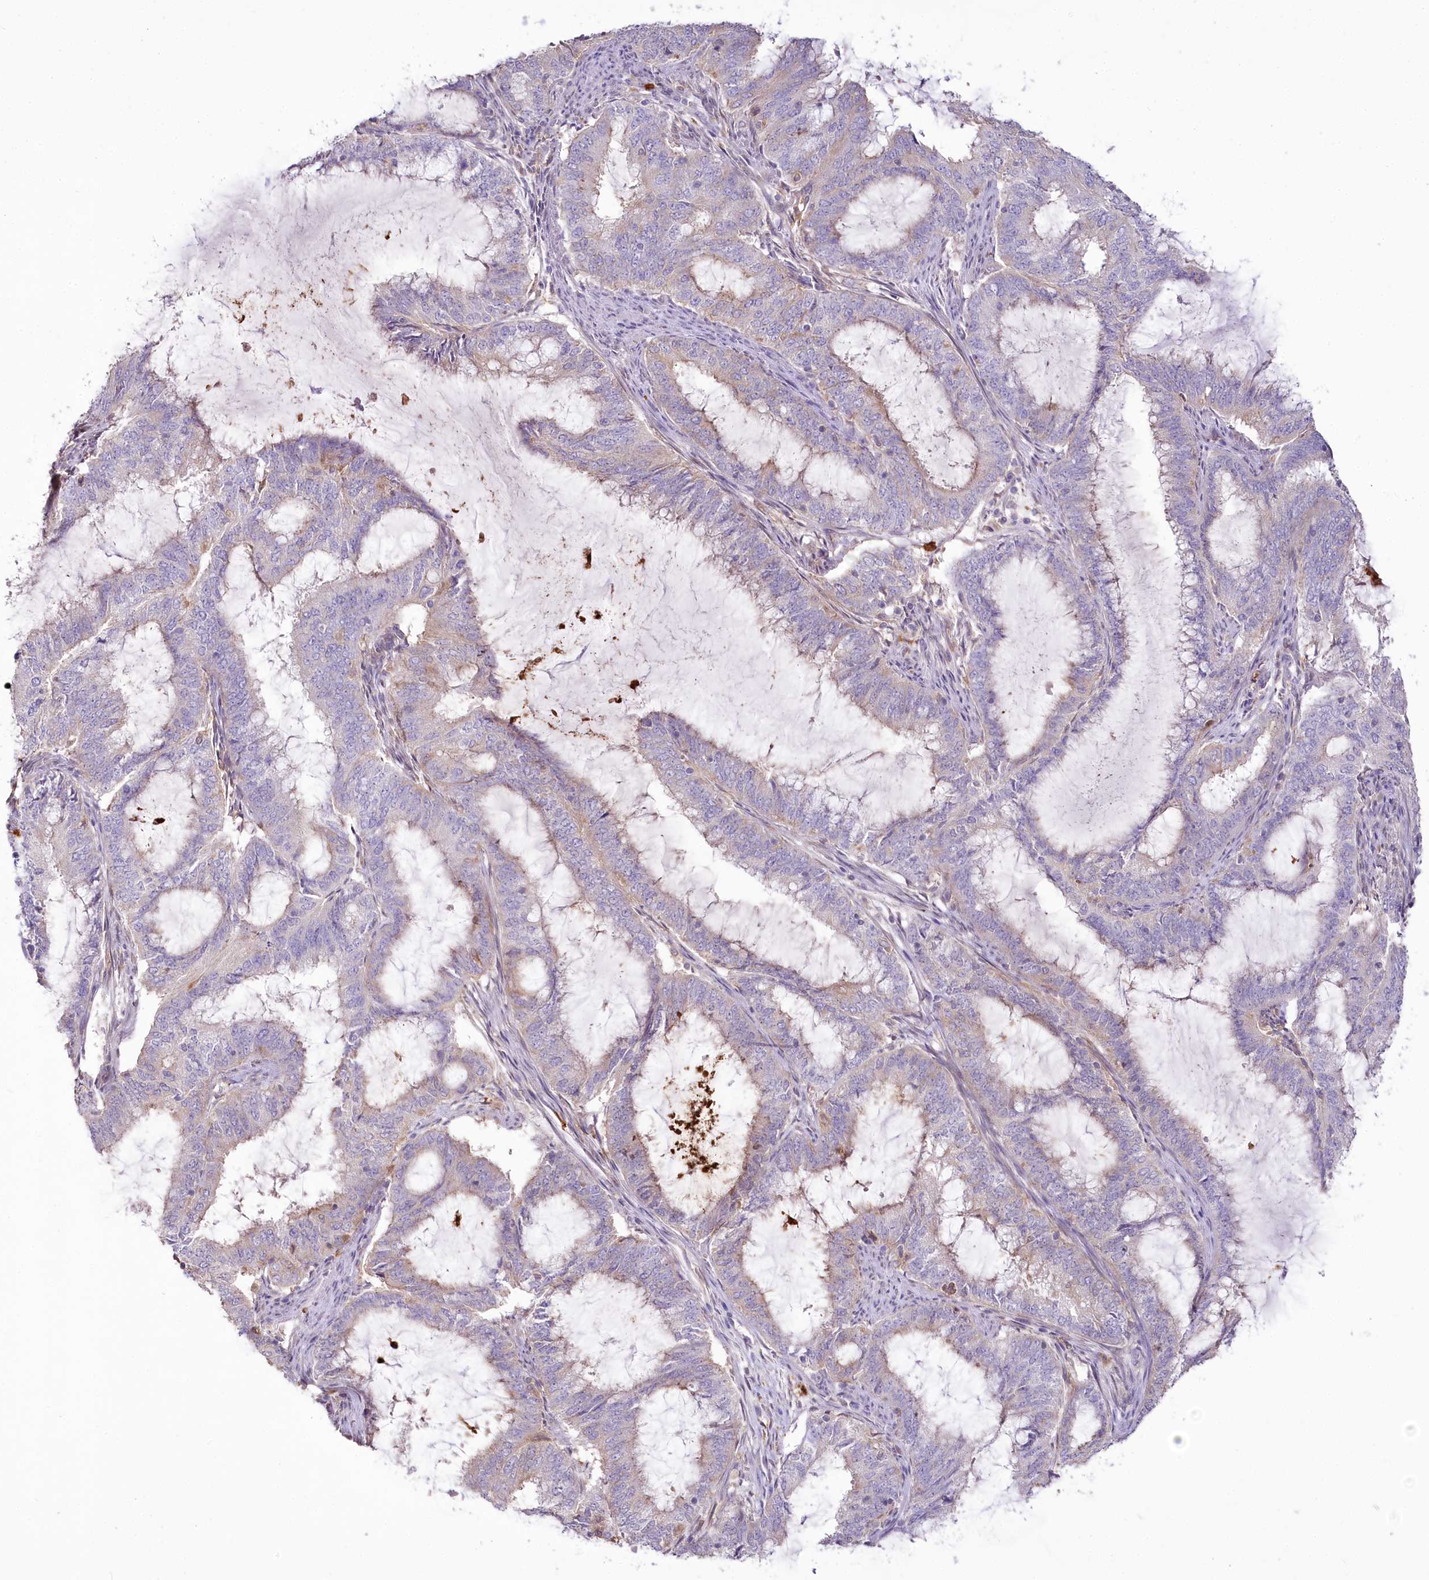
{"staining": {"intensity": "weak", "quantity": "<25%", "location": "cytoplasmic/membranous"}, "tissue": "endometrial cancer", "cell_type": "Tumor cells", "image_type": "cancer", "snomed": [{"axis": "morphology", "description": "Adenocarcinoma, NOS"}, {"axis": "topography", "description": "Endometrium"}], "caption": "The image demonstrates no staining of tumor cells in endometrial cancer.", "gene": "DPYD", "patient": {"sex": "female", "age": 51}}